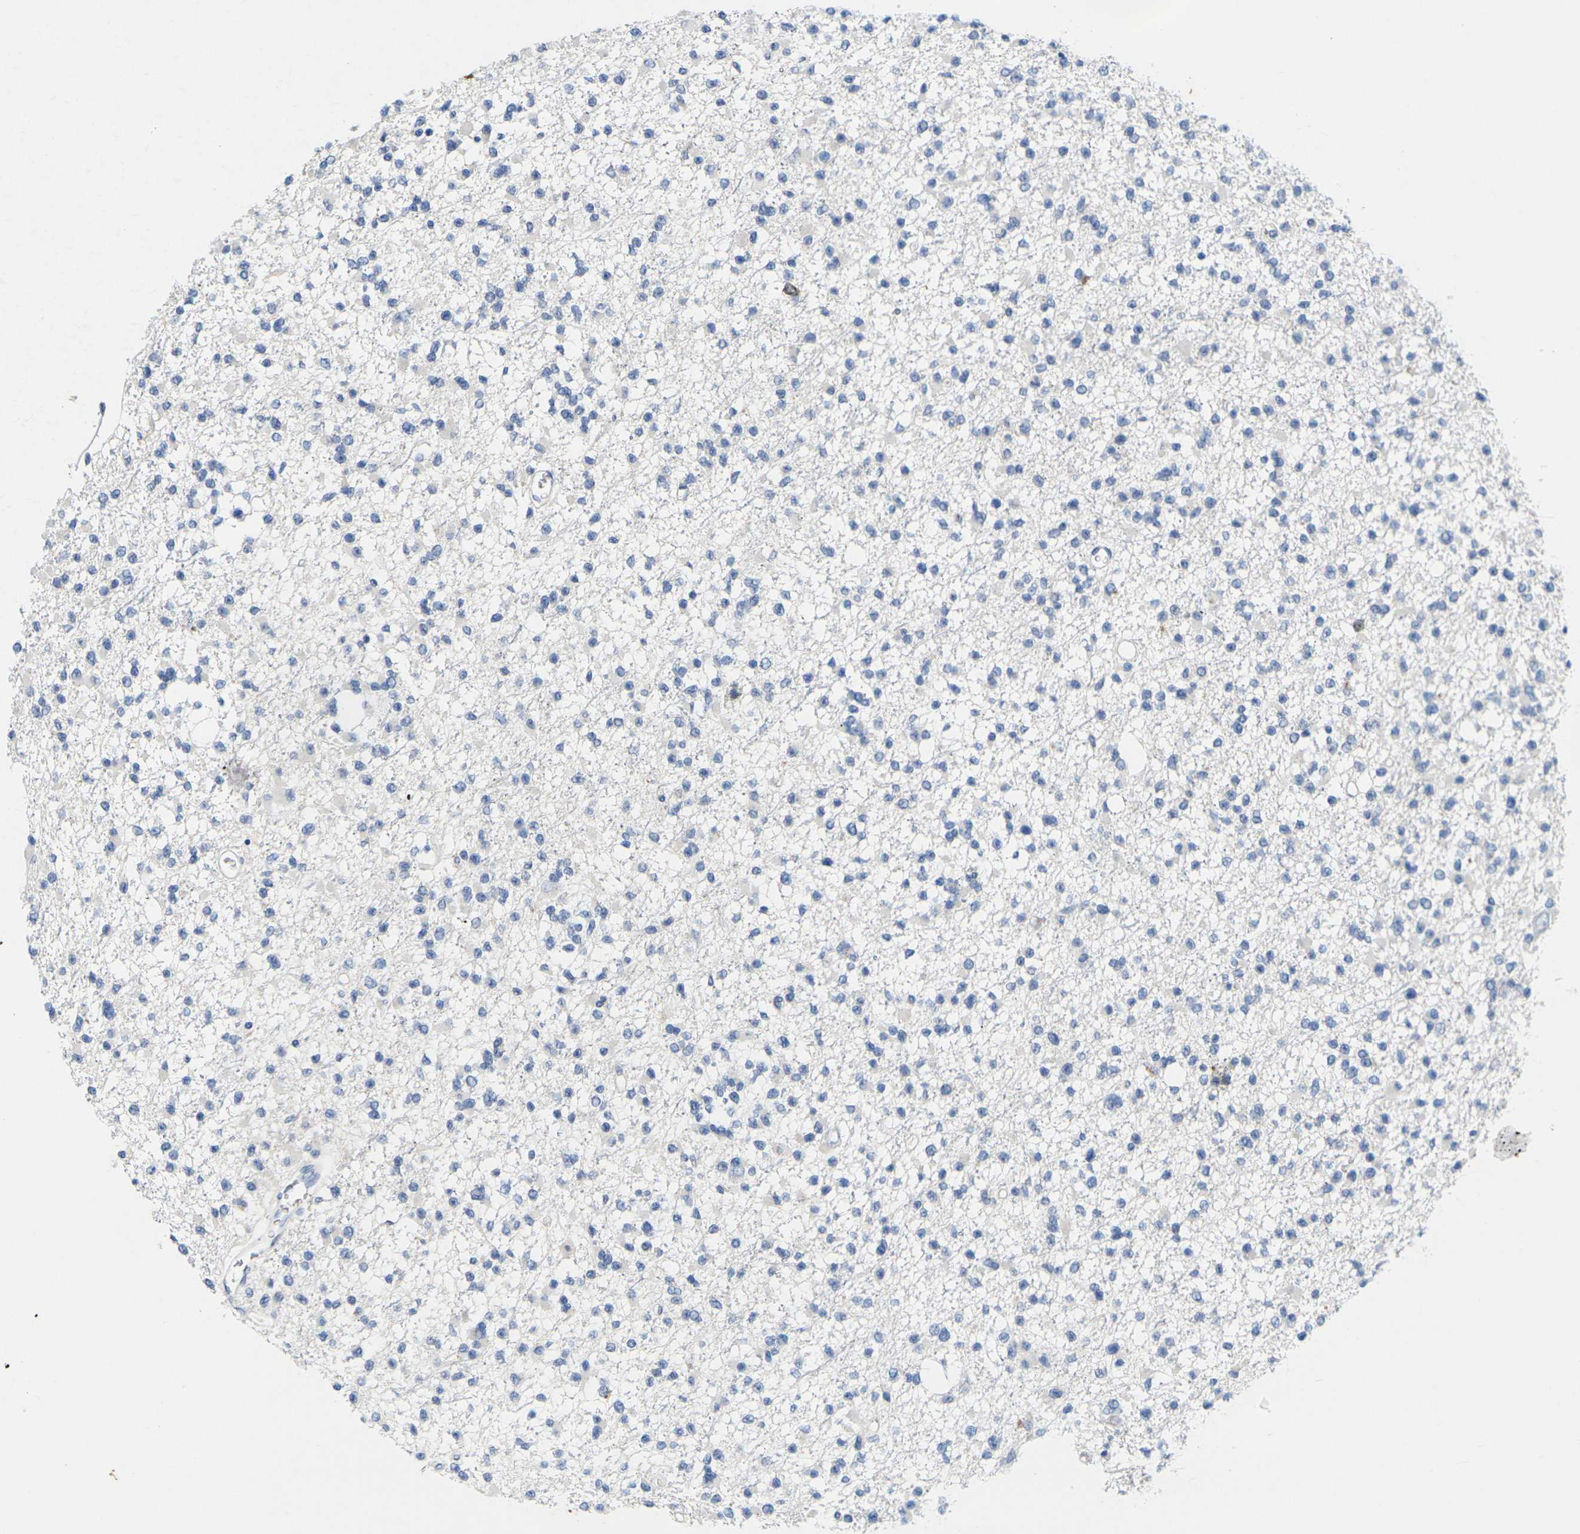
{"staining": {"intensity": "negative", "quantity": "none", "location": "none"}, "tissue": "glioma", "cell_type": "Tumor cells", "image_type": "cancer", "snomed": [{"axis": "morphology", "description": "Glioma, malignant, Low grade"}, {"axis": "topography", "description": "Brain"}], "caption": "Tumor cells are negative for protein expression in human malignant low-grade glioma.", "gene": "CDK2", "patient": {"sex": "female", "age": 22}}